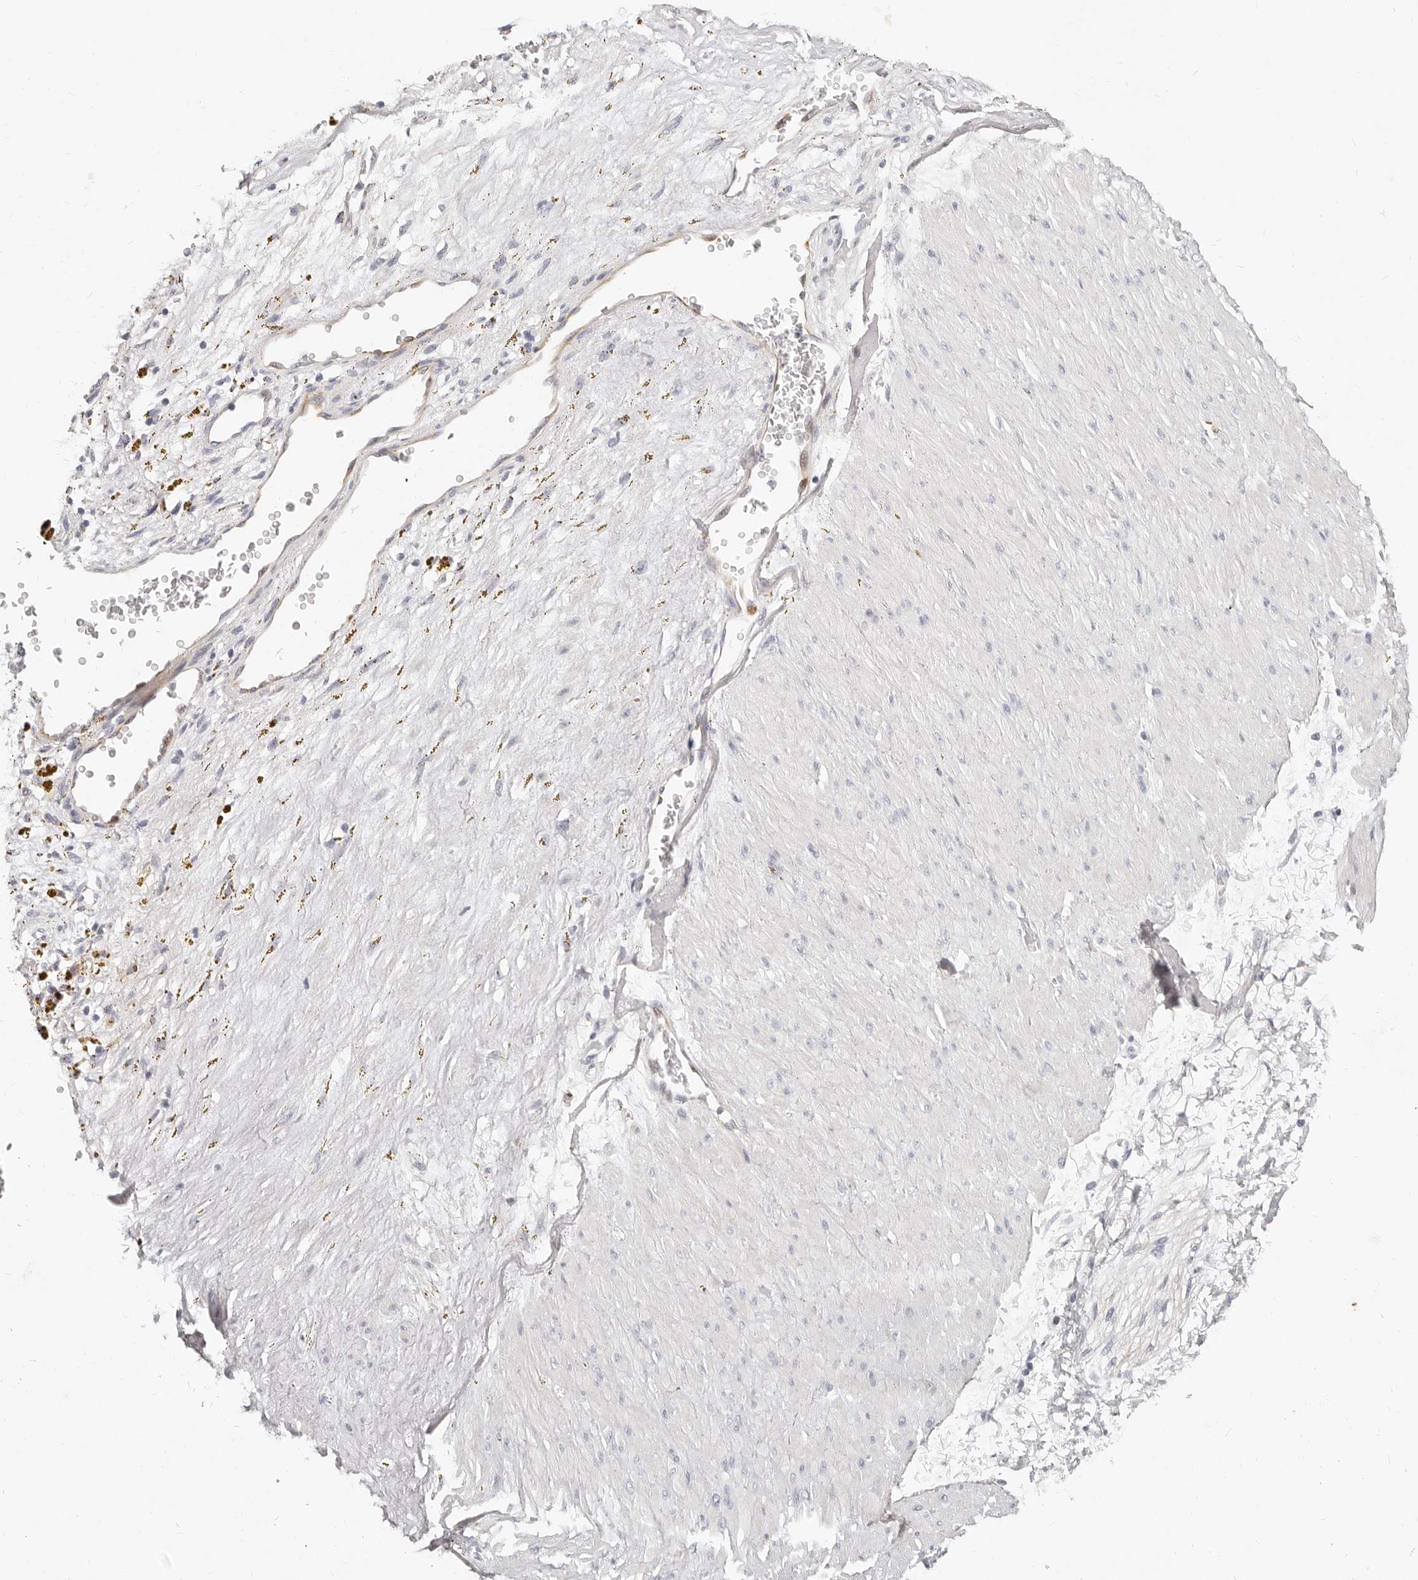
{"staining": {"intensity": "negative", "quantity": "none", "location": "none"}, "tissue": "adipose tissue", "cell_type": "Adipocytes", "image_type": "normal", "snomed": [{"axis": "morphology", "description": "Normal tissue, NOS"}, {"axis": "topography", "description": "Soft tissue"}], "caption": "Immunohistochemistry image of normal adipose tissue: human adipose tissue stained with DAB displays no significant protein positivity in adipocytes.", "gene": "ZRANB1", "patient": {"sex": "male", "age": 72}}